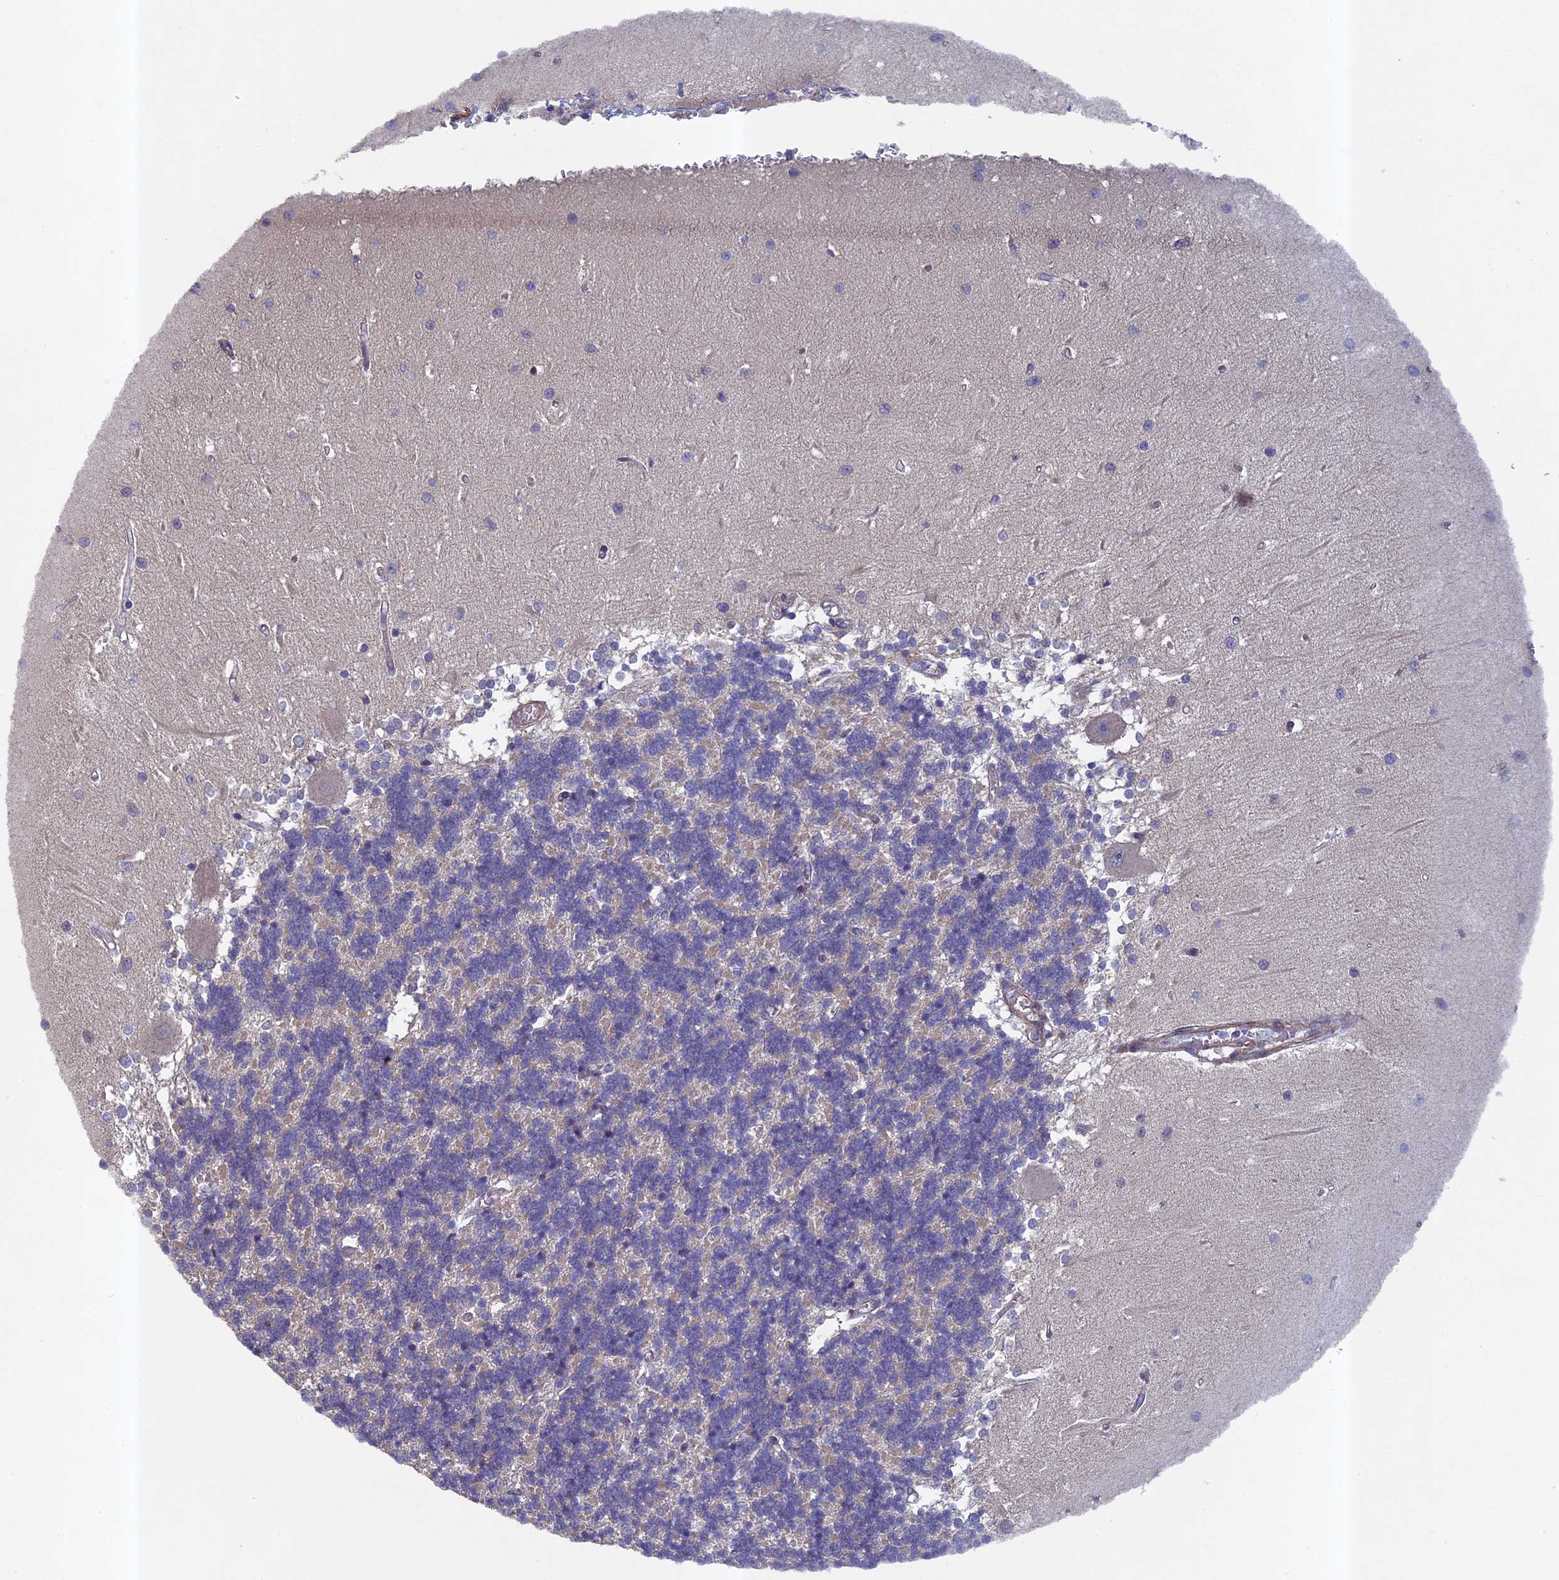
{"staining": {"intensity": "negative", "quantity": "none", "location": "none"}, "tissue": "cerebellum", "cell_type": "Cells in granular layer", "image_type": "normal", "snomed": [{"axis": "morphology", "description": "Normal tissue, NOS"}, {"axis": "topography", "description": "Cerebellum"}], "caption": "Normal cerebellum was stained to show a protein in brown. There is no significant positivity in cells in granular layer. The staining was performed using DAB to visualize the protein expression in brown, while the nuclei were stained in blue with hematoxylin (Magnification: 20x).", "gene": "DIXDC1", "patient": {"sex": "male", "age": 37}}